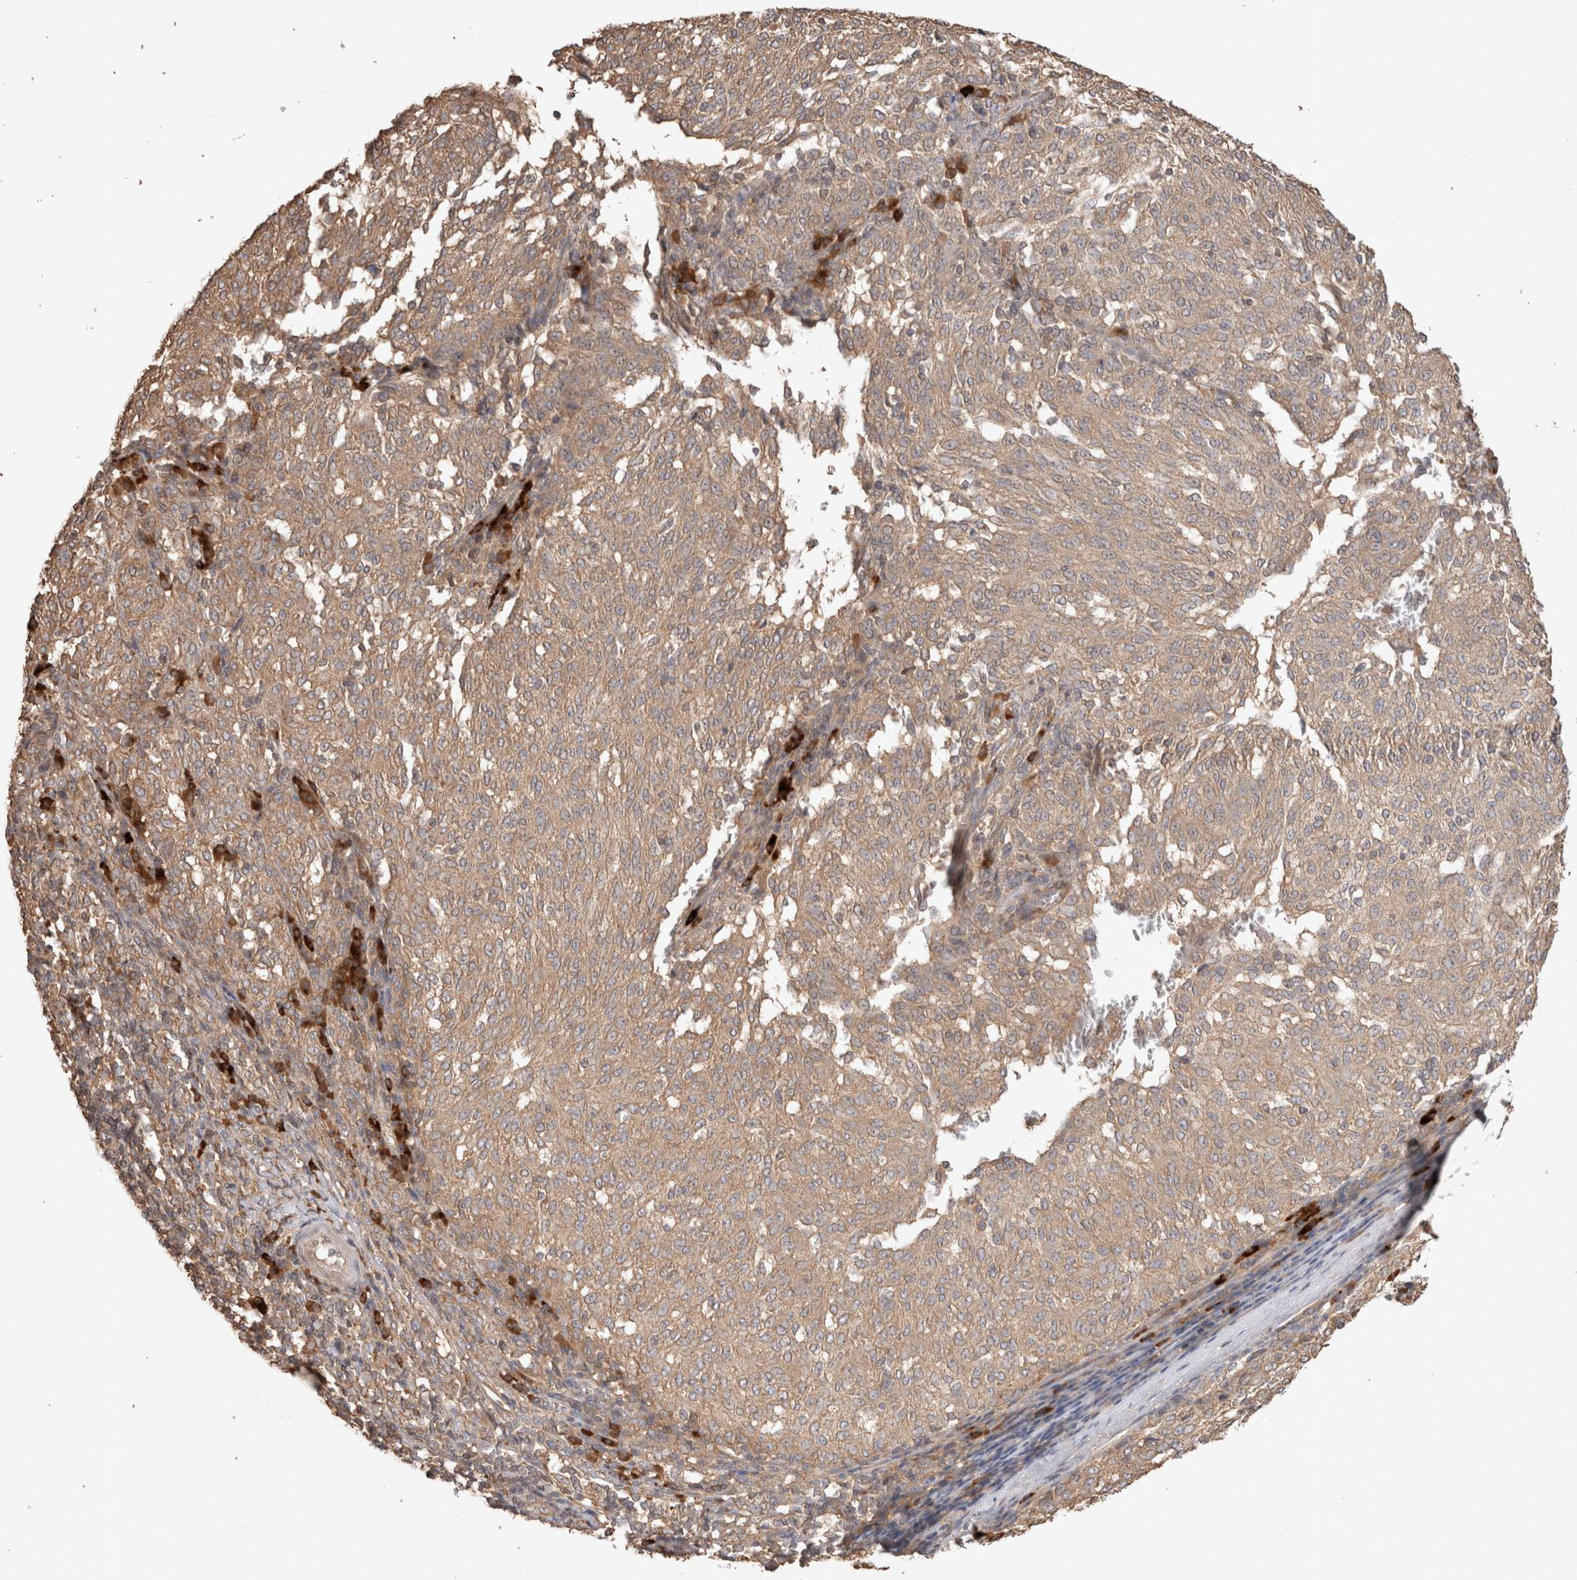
{"staining": {"intensity": "weak", "quantity": ">75%", "location": "cytoplasmic/membranous"}, "tissue": "melanoma", "cell_type": "Tumor cells", "image_type": "cancer", "snomed": [{"axis": "morphology", "description": "Malignant melanoma, NOS"}, {"axis": "topography", "description": "Skin"}], "caption": "Brown immunohistochemical staining in human malignant melanoma reveals weak cytoplasmic/membranous positivity in about >75% of tumor cells.", "gene": "HROB", "patient": {"sex": "female", "age": 72}}